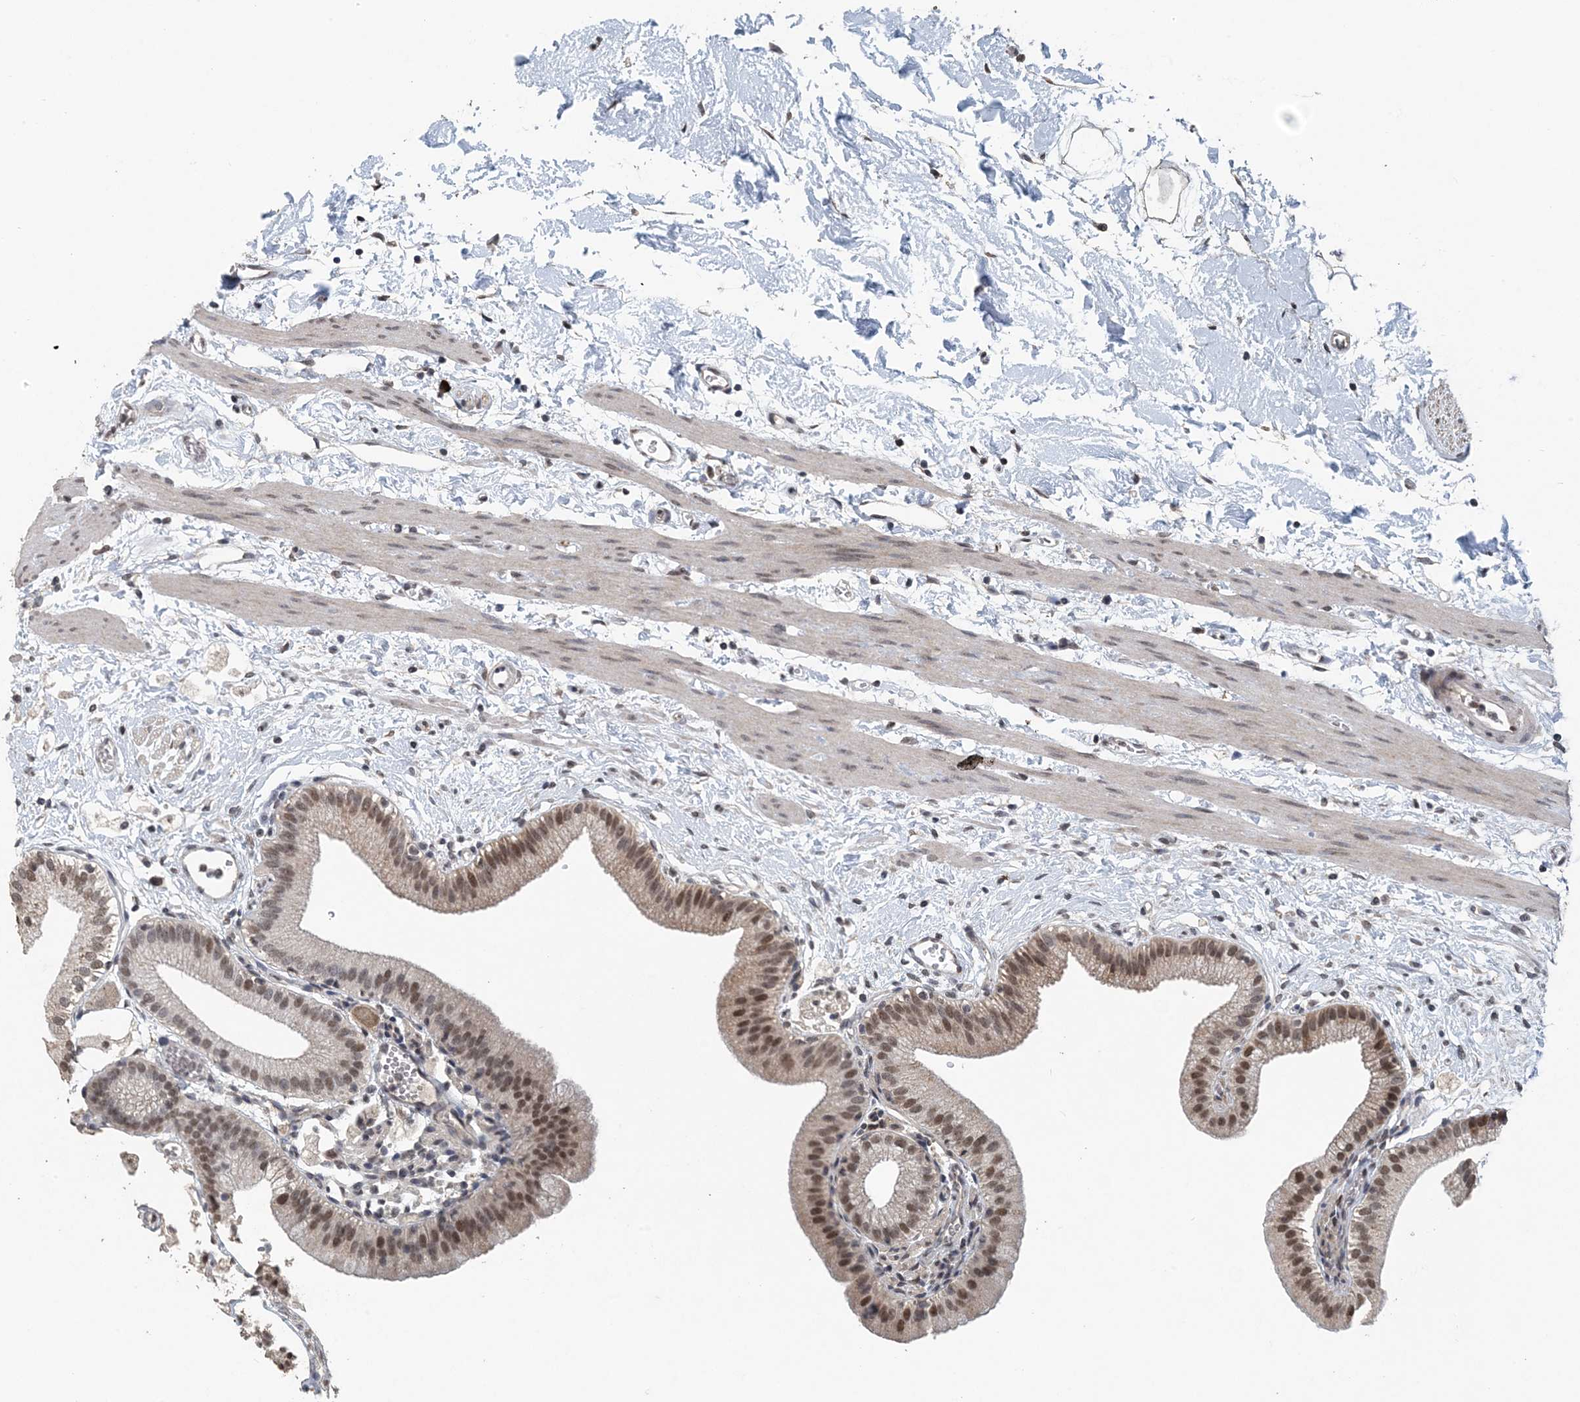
{"staining": {"intensity": "moderate", "quantity": ">75%", "location": "nuclear"}, "tissue": "gallbladder", "cell_type": "Glandular cells", "image_type": "normal", "snomed": [{"axis": "morphology", "description": "Normal tissue, NOS"}, {"axis": "topography", "description": "Gallbladder"}], "caption": "Immunohistochemical staining of unremarkable human gallbladder demonstrates moderate nuclear protein positivity in approximately >75% of glandular cells.", "gene": "MBD2", "patient": {"sex": "male", "age": 55}}